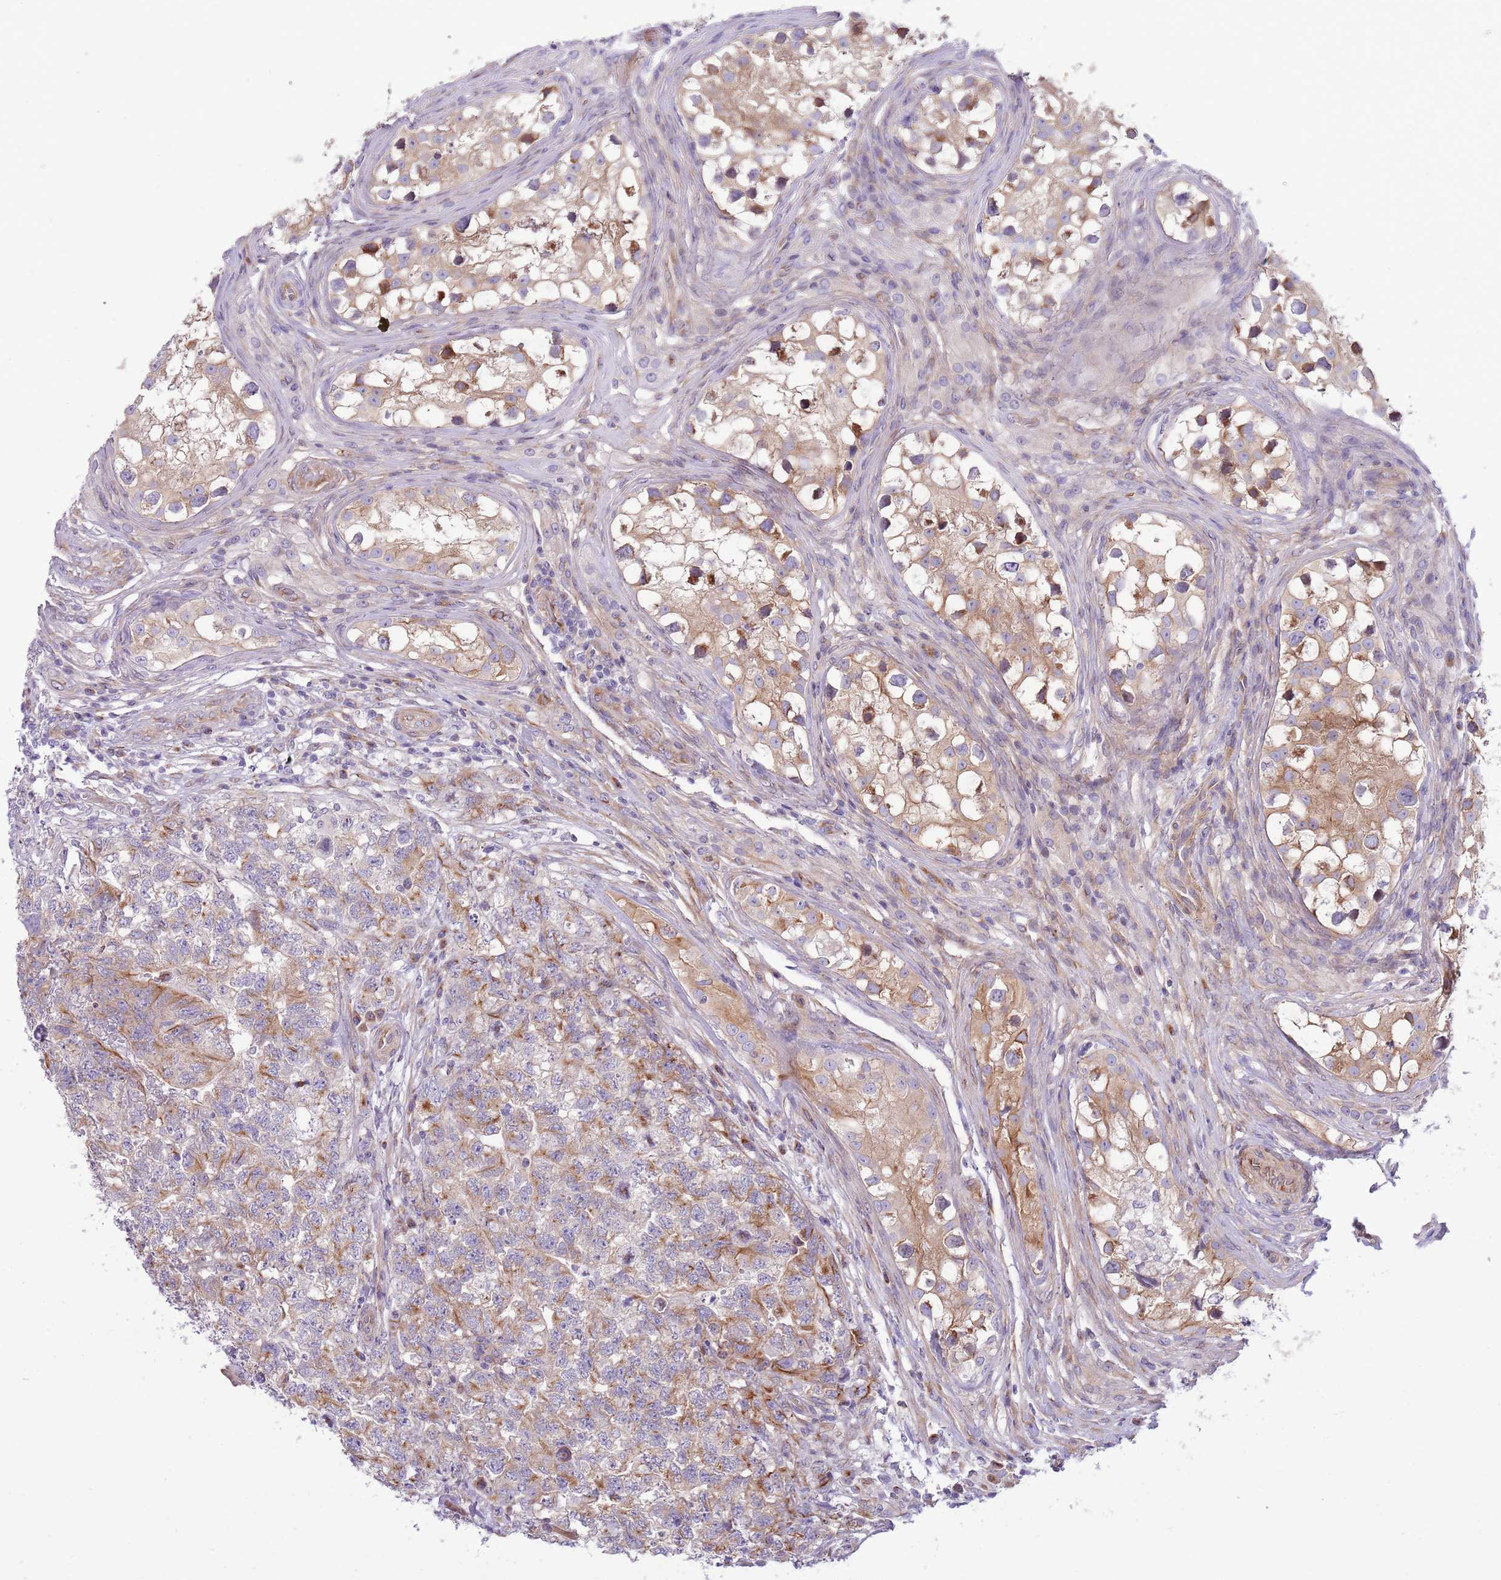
{"staining": {"intensity": "moderate", "quantity": "25%-75%", "location": "cytoplasmic/membranous"}, "tissue": "testis cancer", "cell_type": "Tumor cells", "image_type": "cancer", "snomed": [{"axis": "morphology", "description": "Carcinoma, Embryonal, NOS"}, {"axis": "topography", "description": "Testis"}], "caption": "Testis cancer stained for a protein (brown) exhibits moderate cytoplasmic/membranous positive staining in approximately 25%-75% of tumor cells.", "gene": "ZC4H2", "patient": {"sex": "male", "age": 31}}